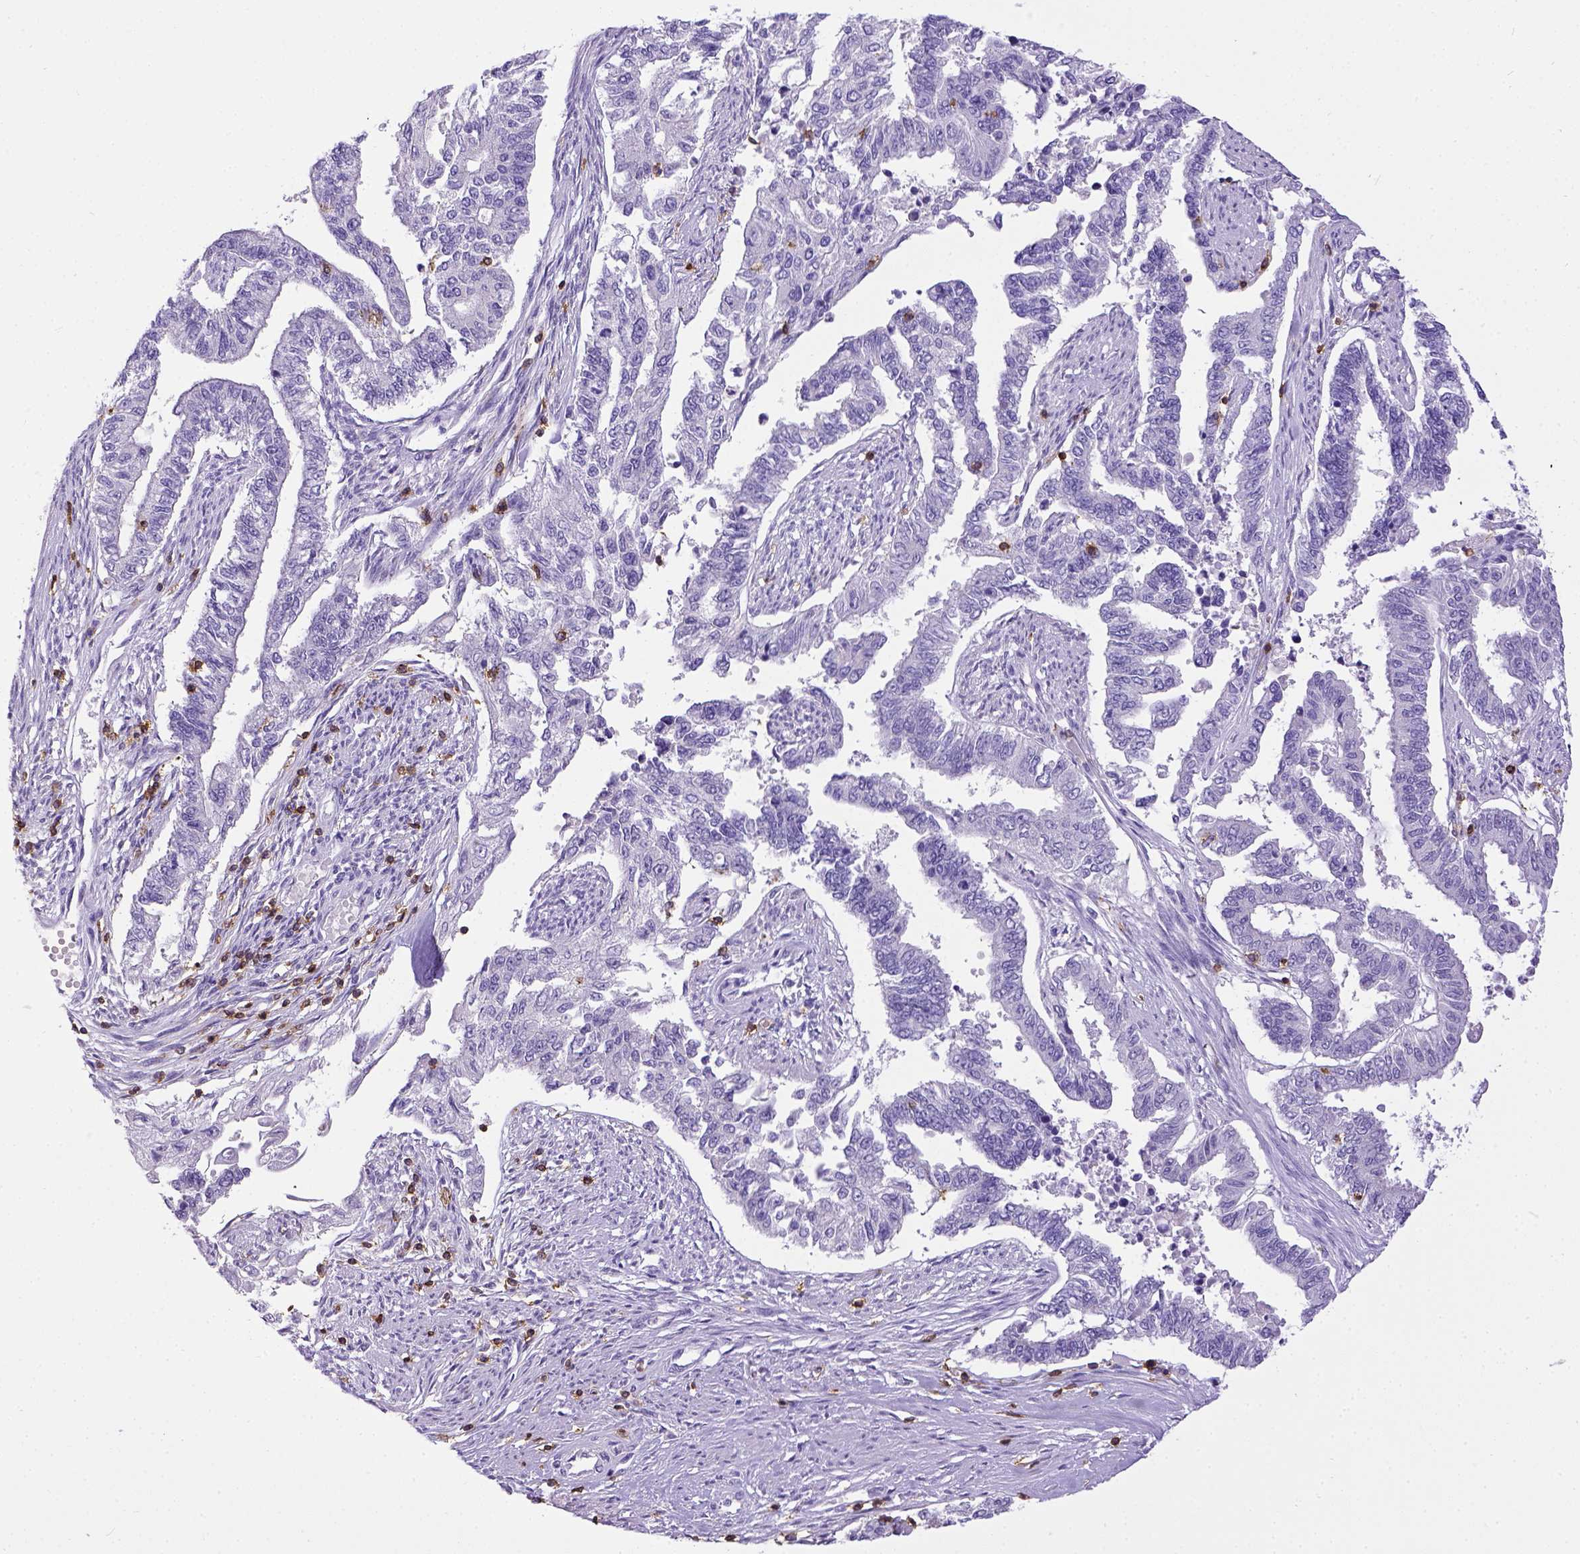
{"staining": {"intensity": "negative", "quantity": "none", "location": "none"}, "tissue": "endometrial cancer", "cell_type": "Tumor cells", "image_type": "cancer", "snomed": [{"axis": "morphology", "description": "Adenocarcinoma, NOS"}, {"axis": "topography", "description": "Uterus"}], "caption": "This is an IHC image of endometrial adenocarcinoma. There is no staining in tumor cells.", "gene": "CD3E", "patient": {"sex": "female", "age": 59}}